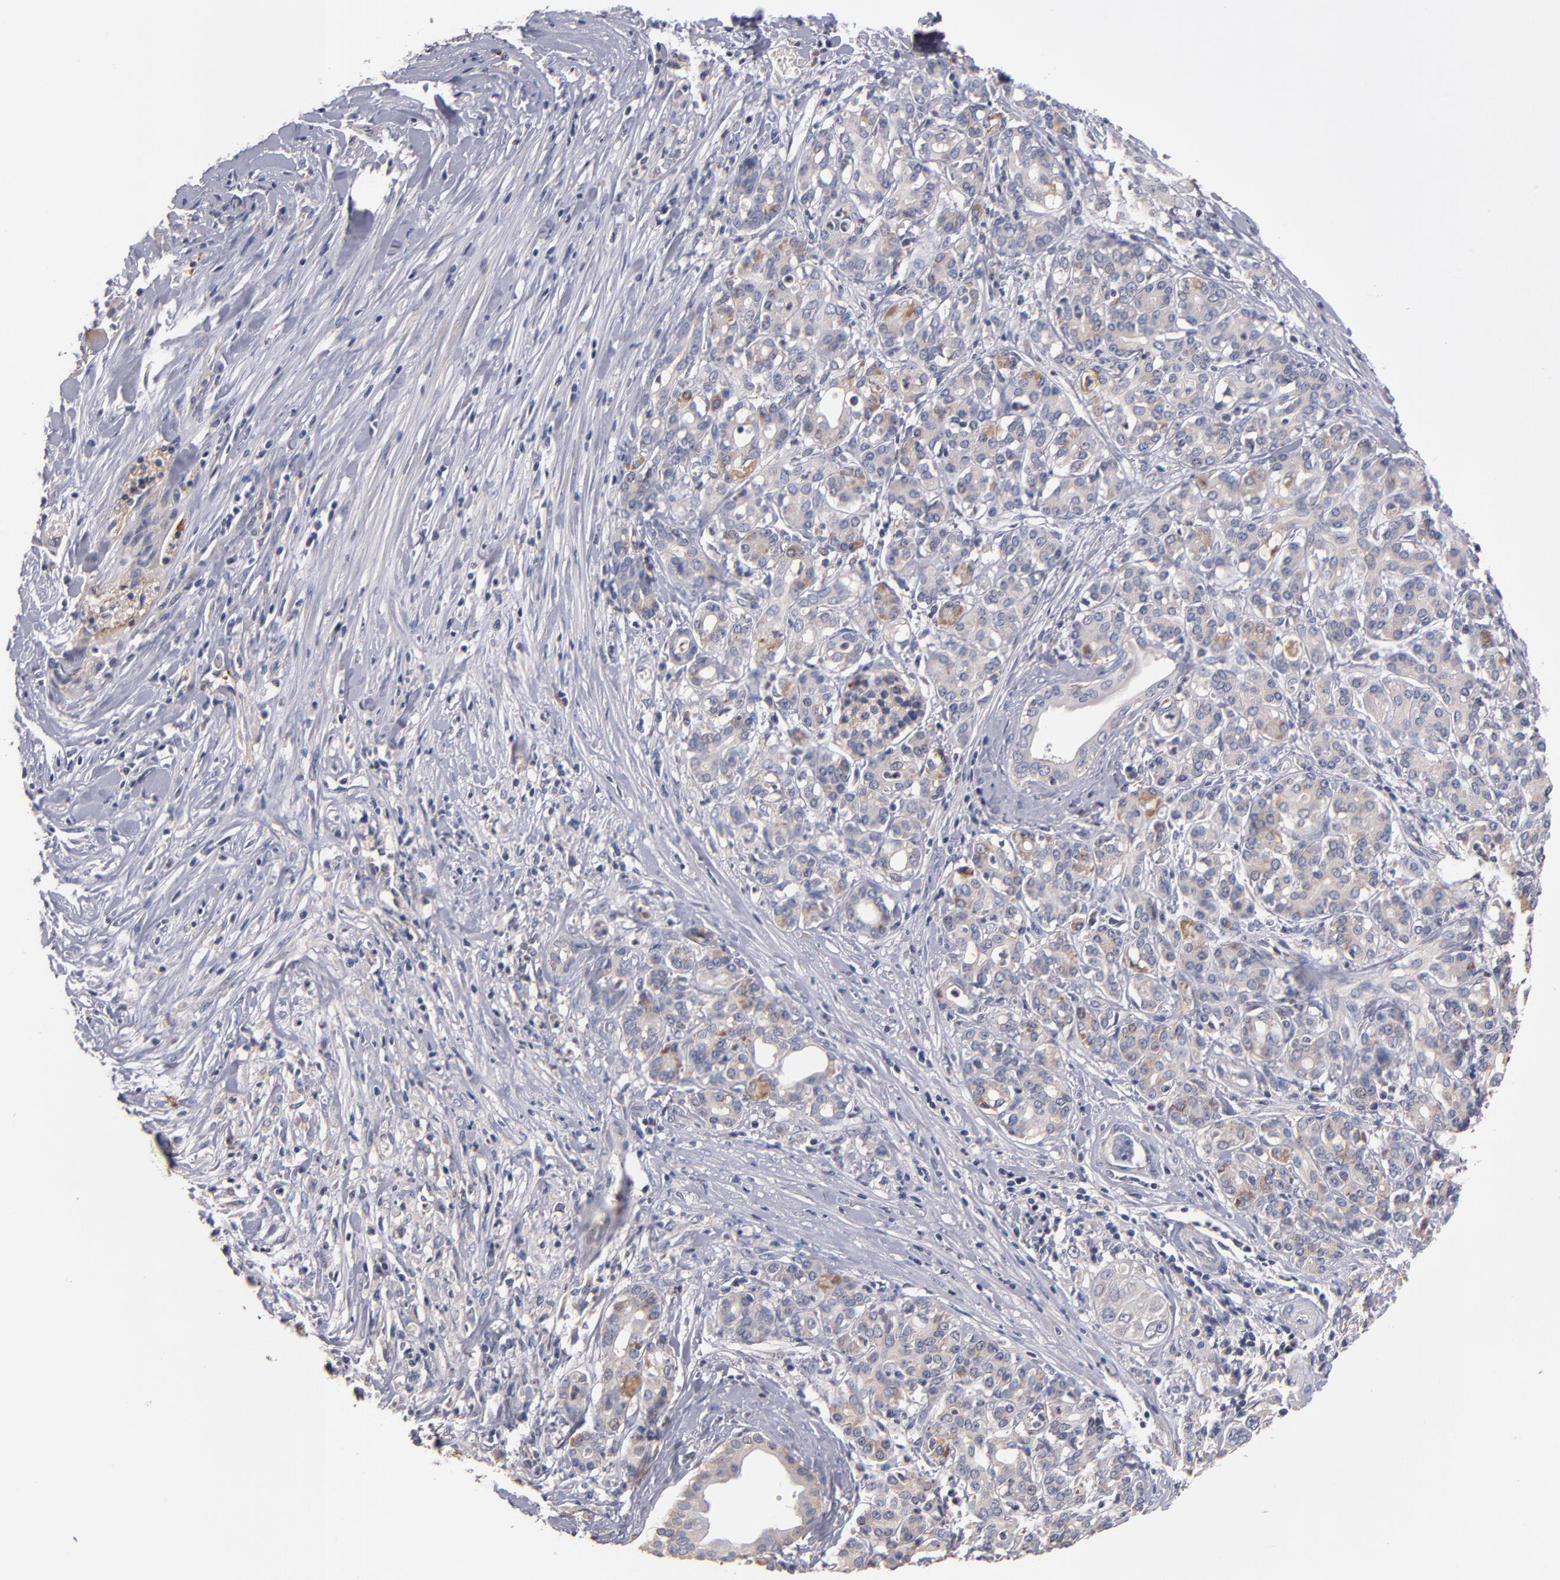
{"staining": {"intensity": "weak", "quantity": ">75%", "location": "cytoplasmic/membranous"}, "tissue": "pancreatic cancer", "cell_type": "Tumor cells", "image_type": "cancer", "snomed": [{"axis": "morphology", "description": "Adenocarcinoma, NOS"}, {"axis": "topography", "description": "Pancreas"}], "caption": "Brown immunohistochemical staining in pancreatic cancer (adenocarcinoma) demonstrates weak cytoplasmic/membranous staining in about >75% of tumor cells.", "gene": "DACT1", "patient": {"sex": "female", "age": 52}}